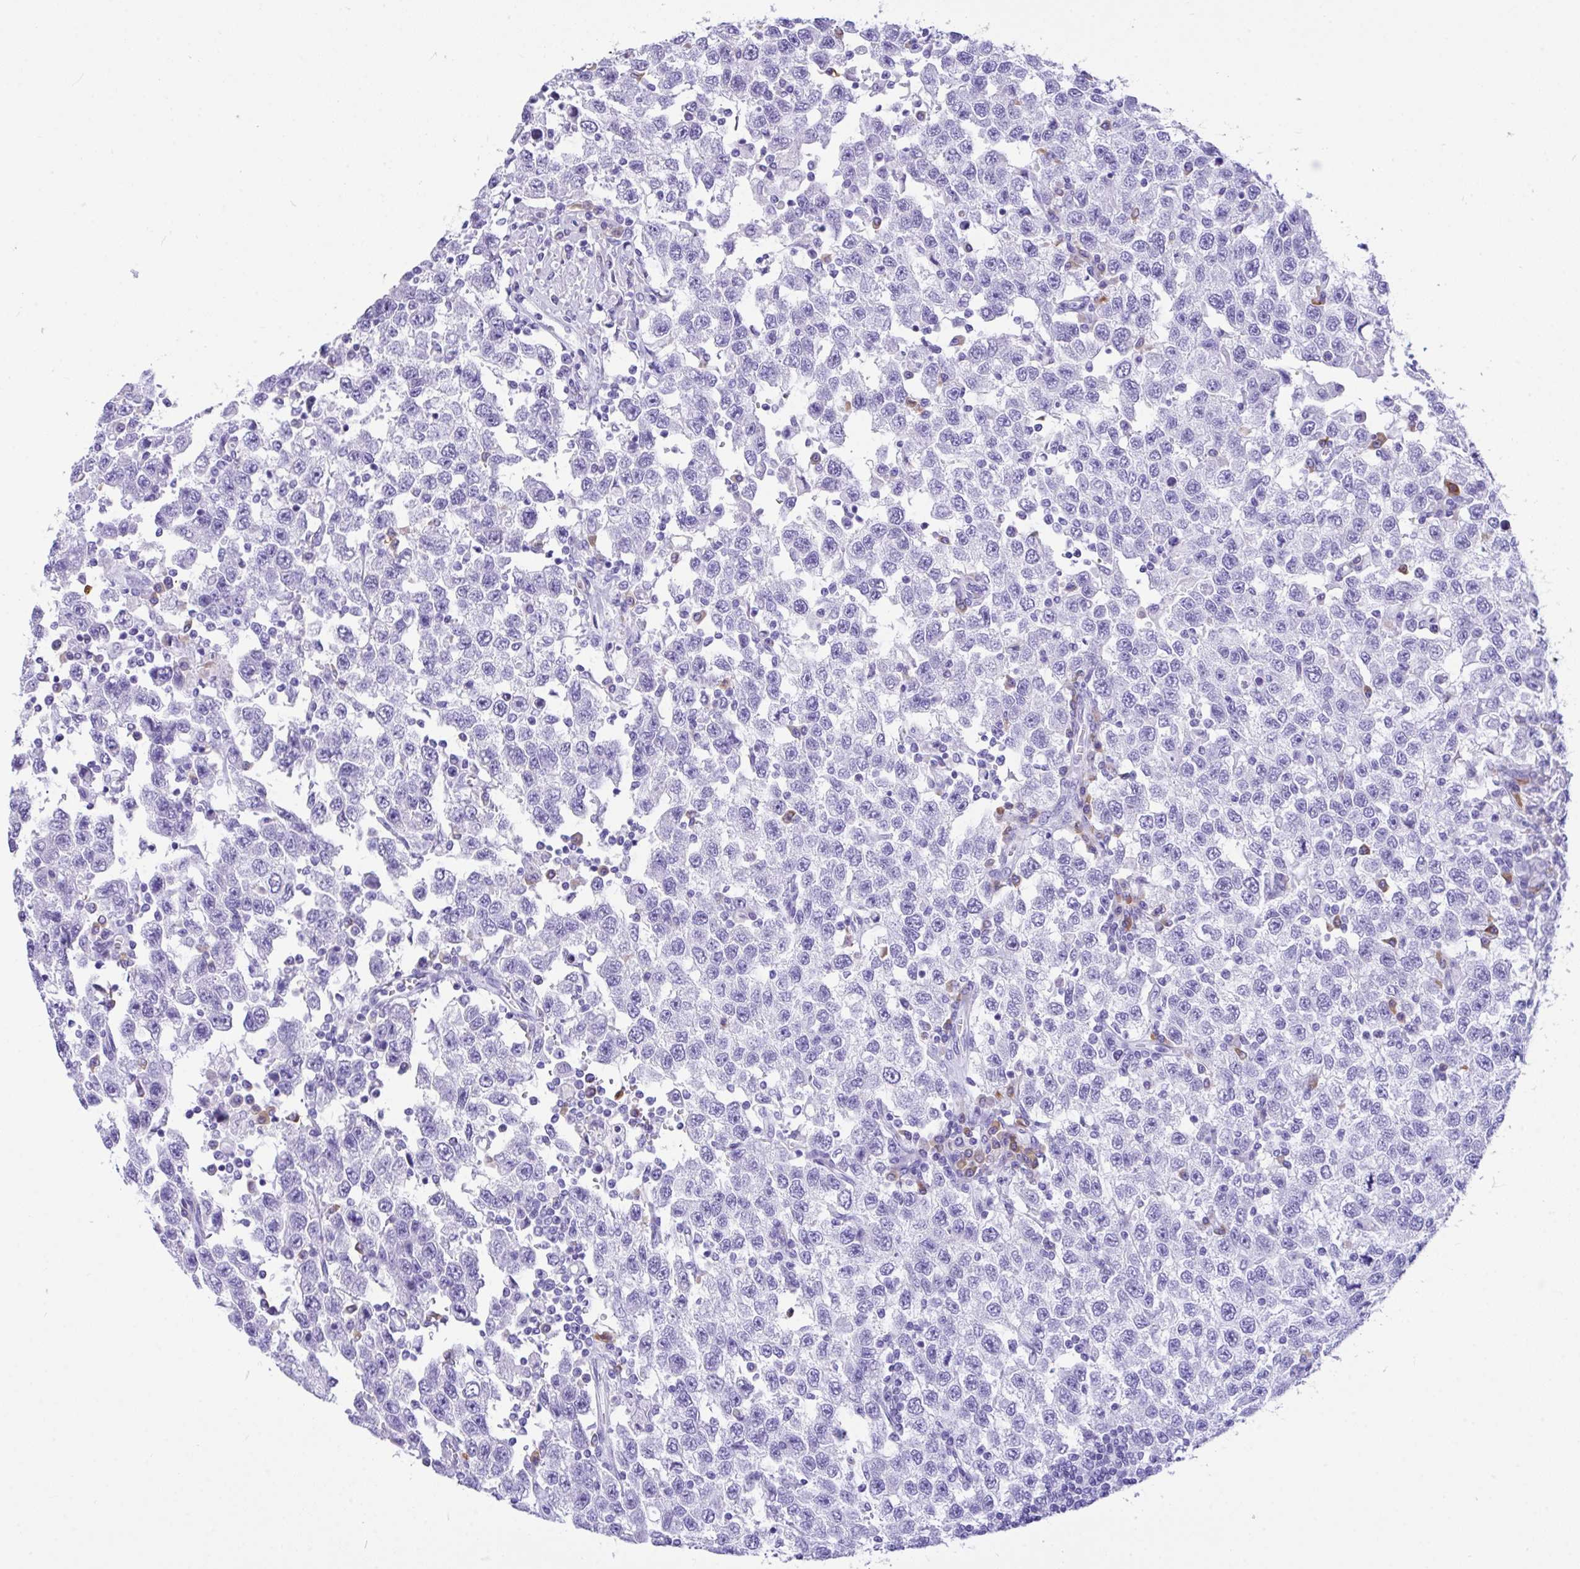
{"staining": {"intensity": "negative", "quantity": "none", "location": "none"}, "tissue": "testis cancer", "cell_type": "Tumor cells", "image_type": "cancer", "snomed": [{"axis": "morphology", "description": "Seminoma, NOS"}, {"axis": "topography", "description": "Testis"}], "caption": "Tumor cells are negative for protein expression in human testis seminoma.", "gene": "BEST4", "patient": {"sex": "male", "age": 41}}